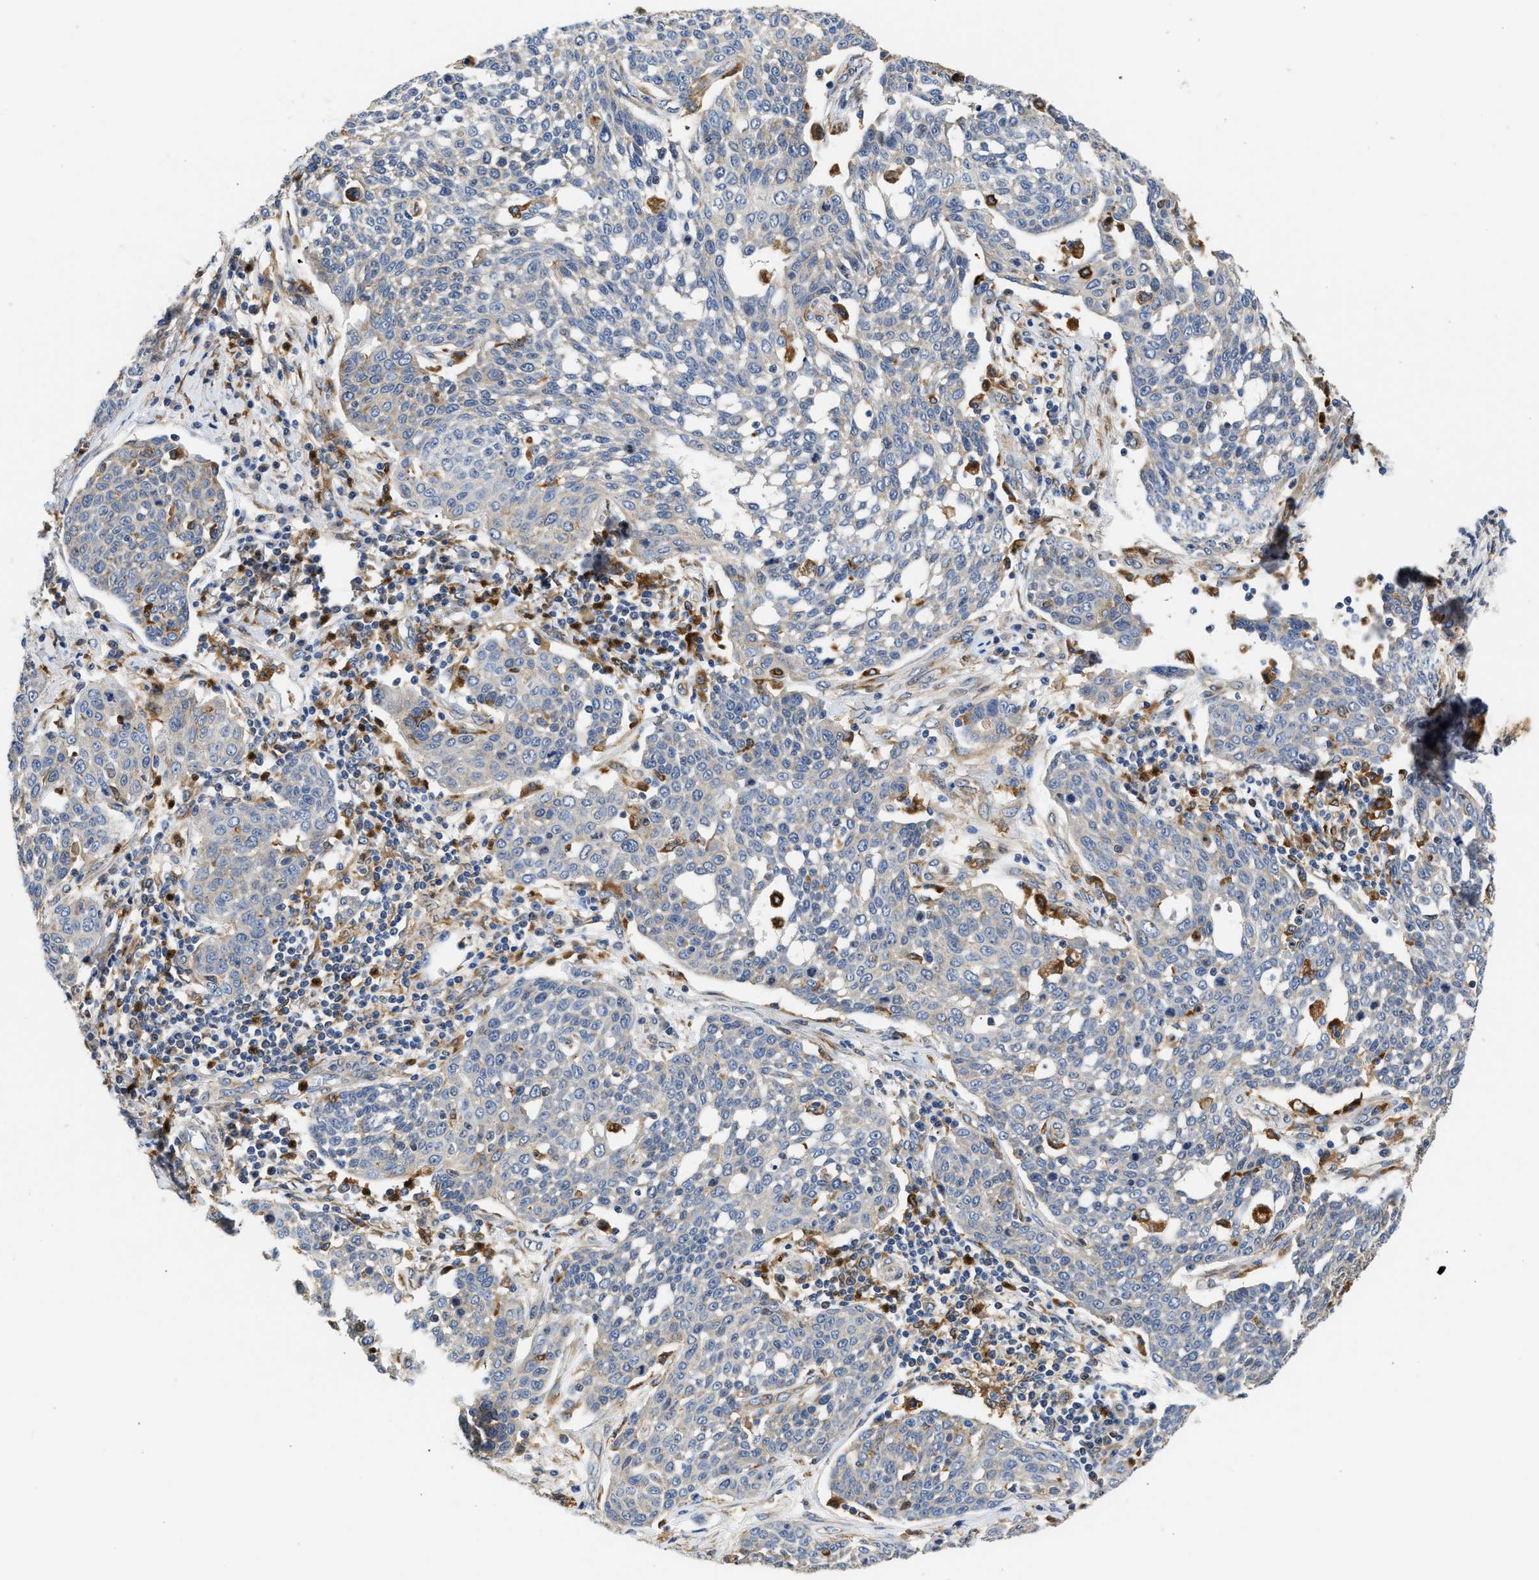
{"staining": {"intensity": "moderate", "quantity": "<25%", "location": "cytoplasmic/membranous"}, "tissue": "cervical cancer", "cell_type": "Tumor cells", "image_type": "cancer", "snomed": [{"axis": "morphology", "description": "Squamous cell carcinoma, NOS"}, {"axis": "topography", "description": "Cervix"}], "caption": "Squamous cell carcinoma (cervical) stained for a protein reveals moderate cytoplasmic/membranous positivity in tumor cells. (DAB (3,3'-diaminobenzidine) IHC with brightfield microscopy, high magnification).", "gene": "RAB31", "patient": {"sex": "female", "age": 34}}